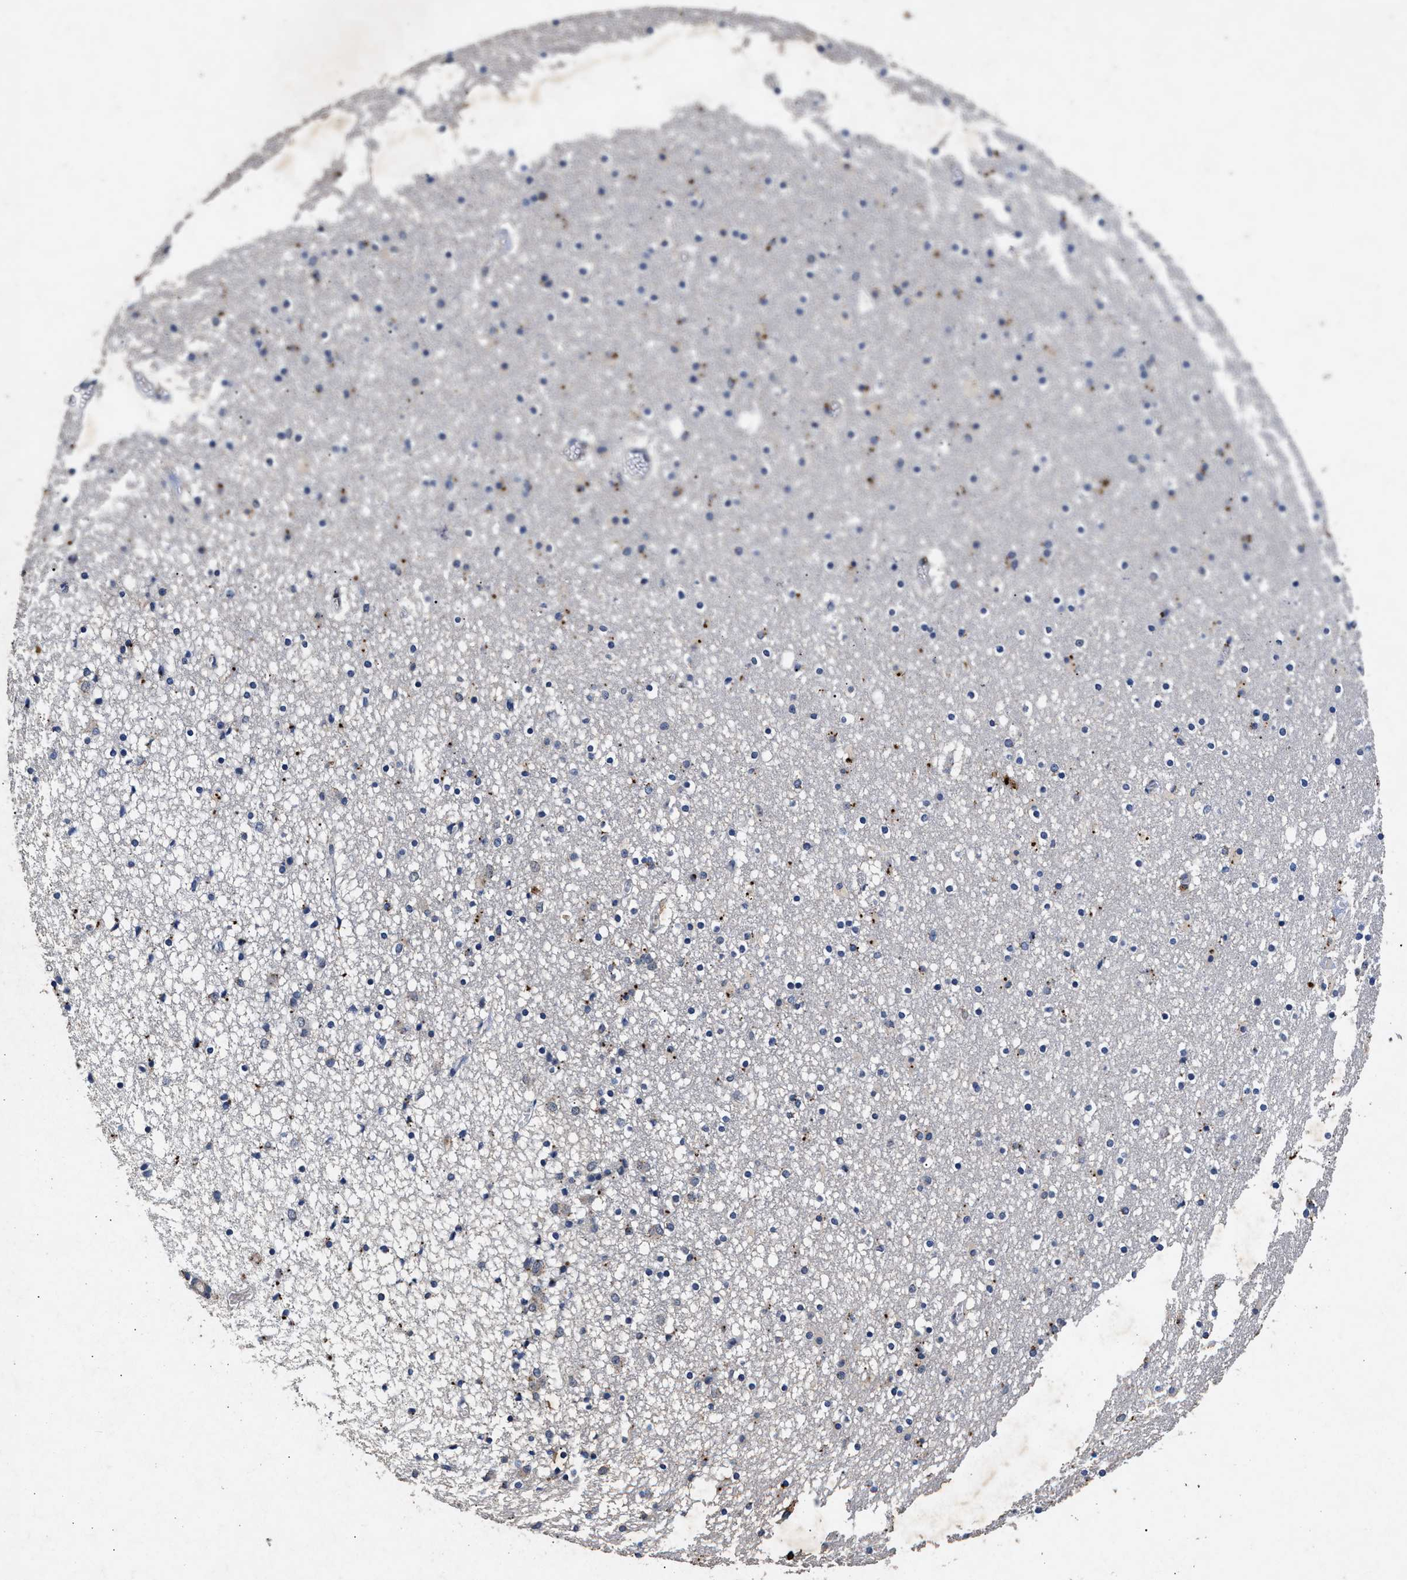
{"staining": {"intensity": "moderate", "quantity": "<25%", "location": "cytoplasmic/membranous"}, "tissue": "caudate", "cell_type": "Glial cells", "image_type": "normal", "snomed": [{"axis": "morphology", "description": "Normal tissue, NOS"}, {"axis": "topography", "description": "Lateral ventricle wall"}], "caption": "Human caudate stained with a brown dye demonstrates moderate cytoplasmic/membranous positive positivity in about <25% of glial cells.", "gene": "LTB4R2", "patient": {"sex": "male", "age": 45}}